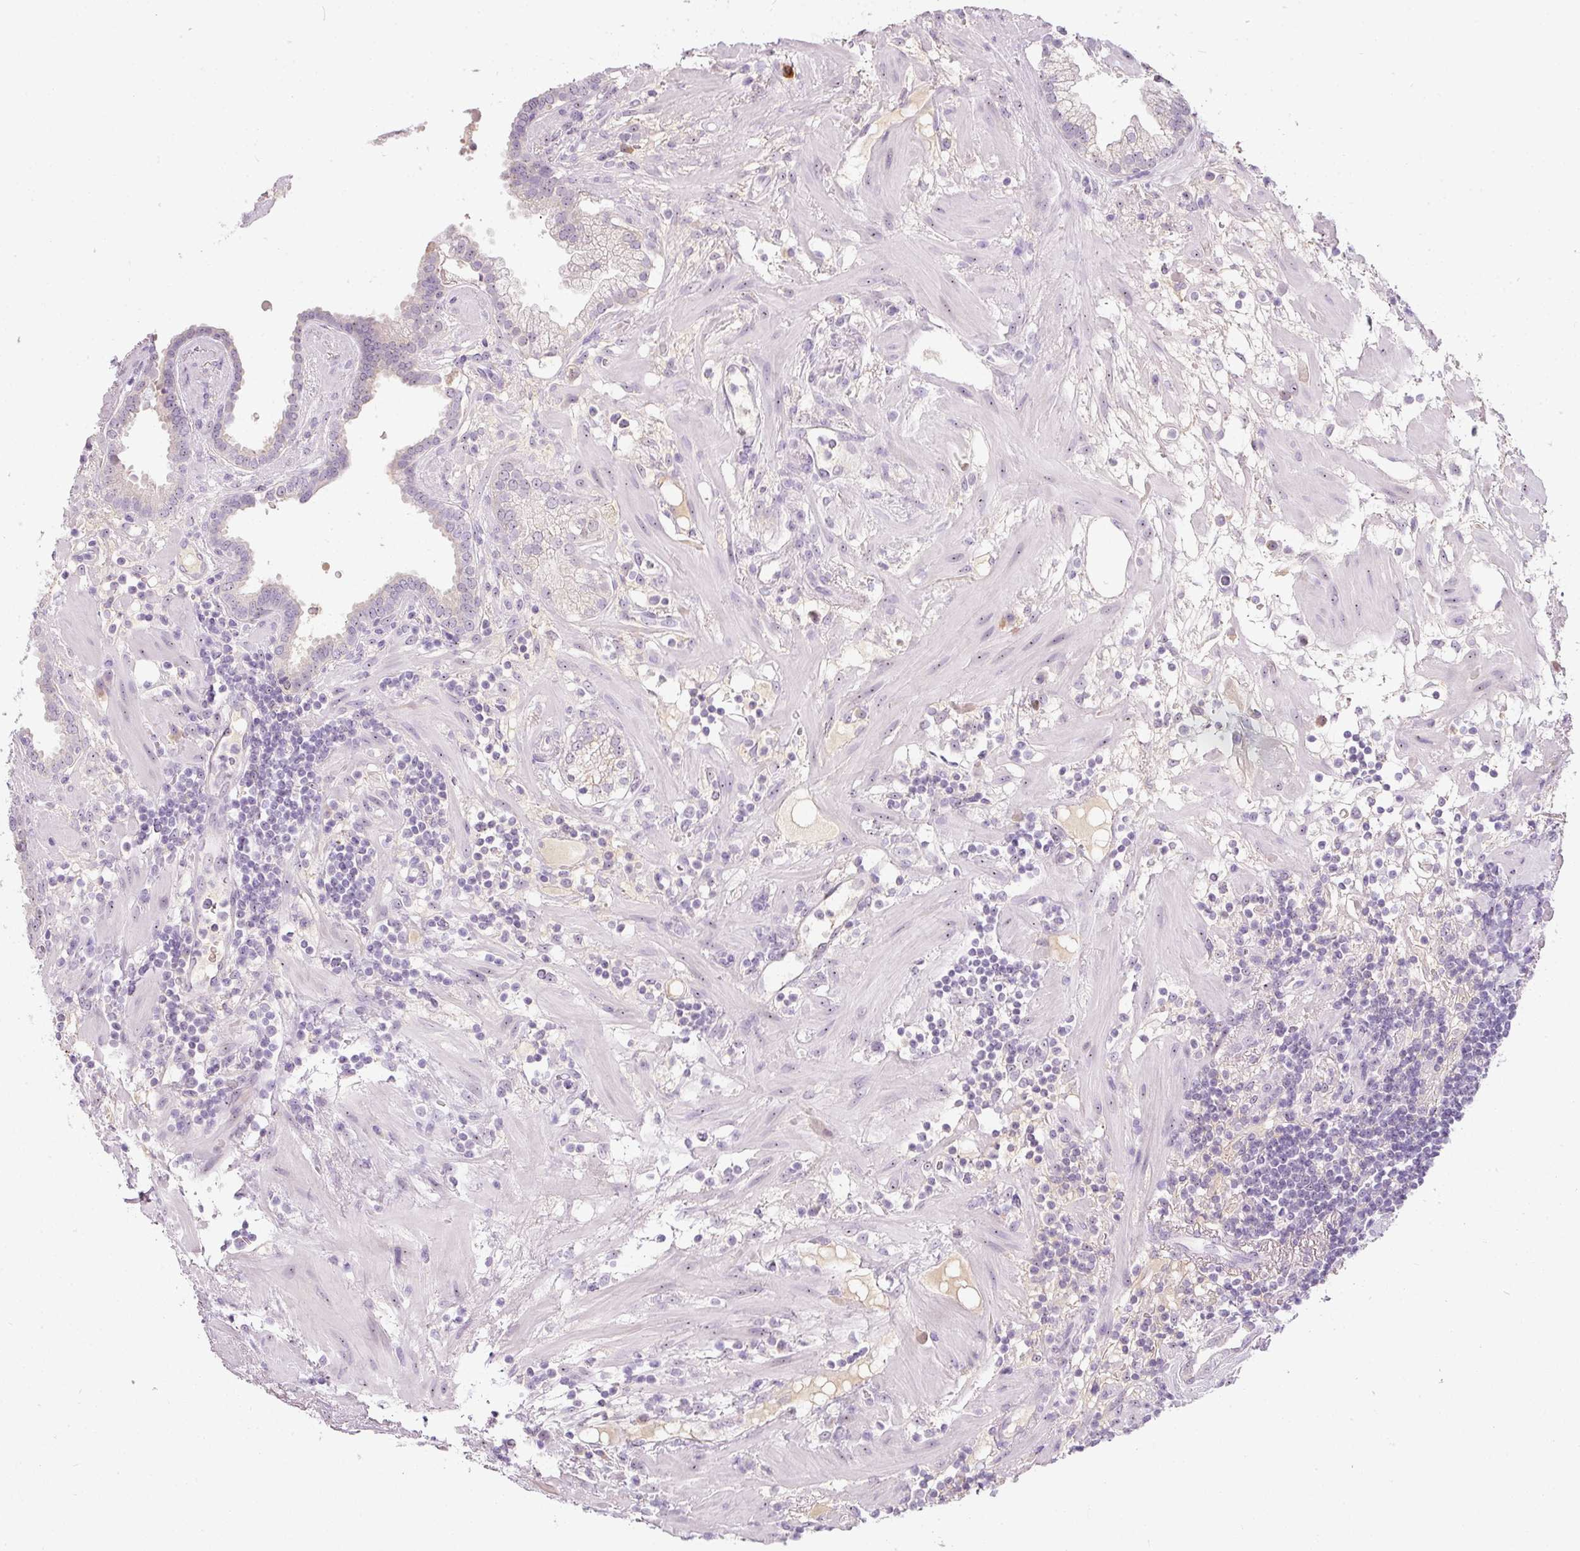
{"staining": {"intensity": "negative", "quantity": "none", "location": "none"}, "tissue": "prostate cancer", "cell_type": "Tumor cells", "image_type": "cancer", "snomed": [{"axis": "morphology", "description": "Adenocarcinoma, High grade"}, {"axis": "topography", "description": "Prostate"}], "caption": "A micrograph of prostate adenocarcinoma (high-grade) stained for a protein demonstrates no brown staining in tumor cells.", "gene": "TMEM37", "patient": {"sex": "male", "age": 63}}